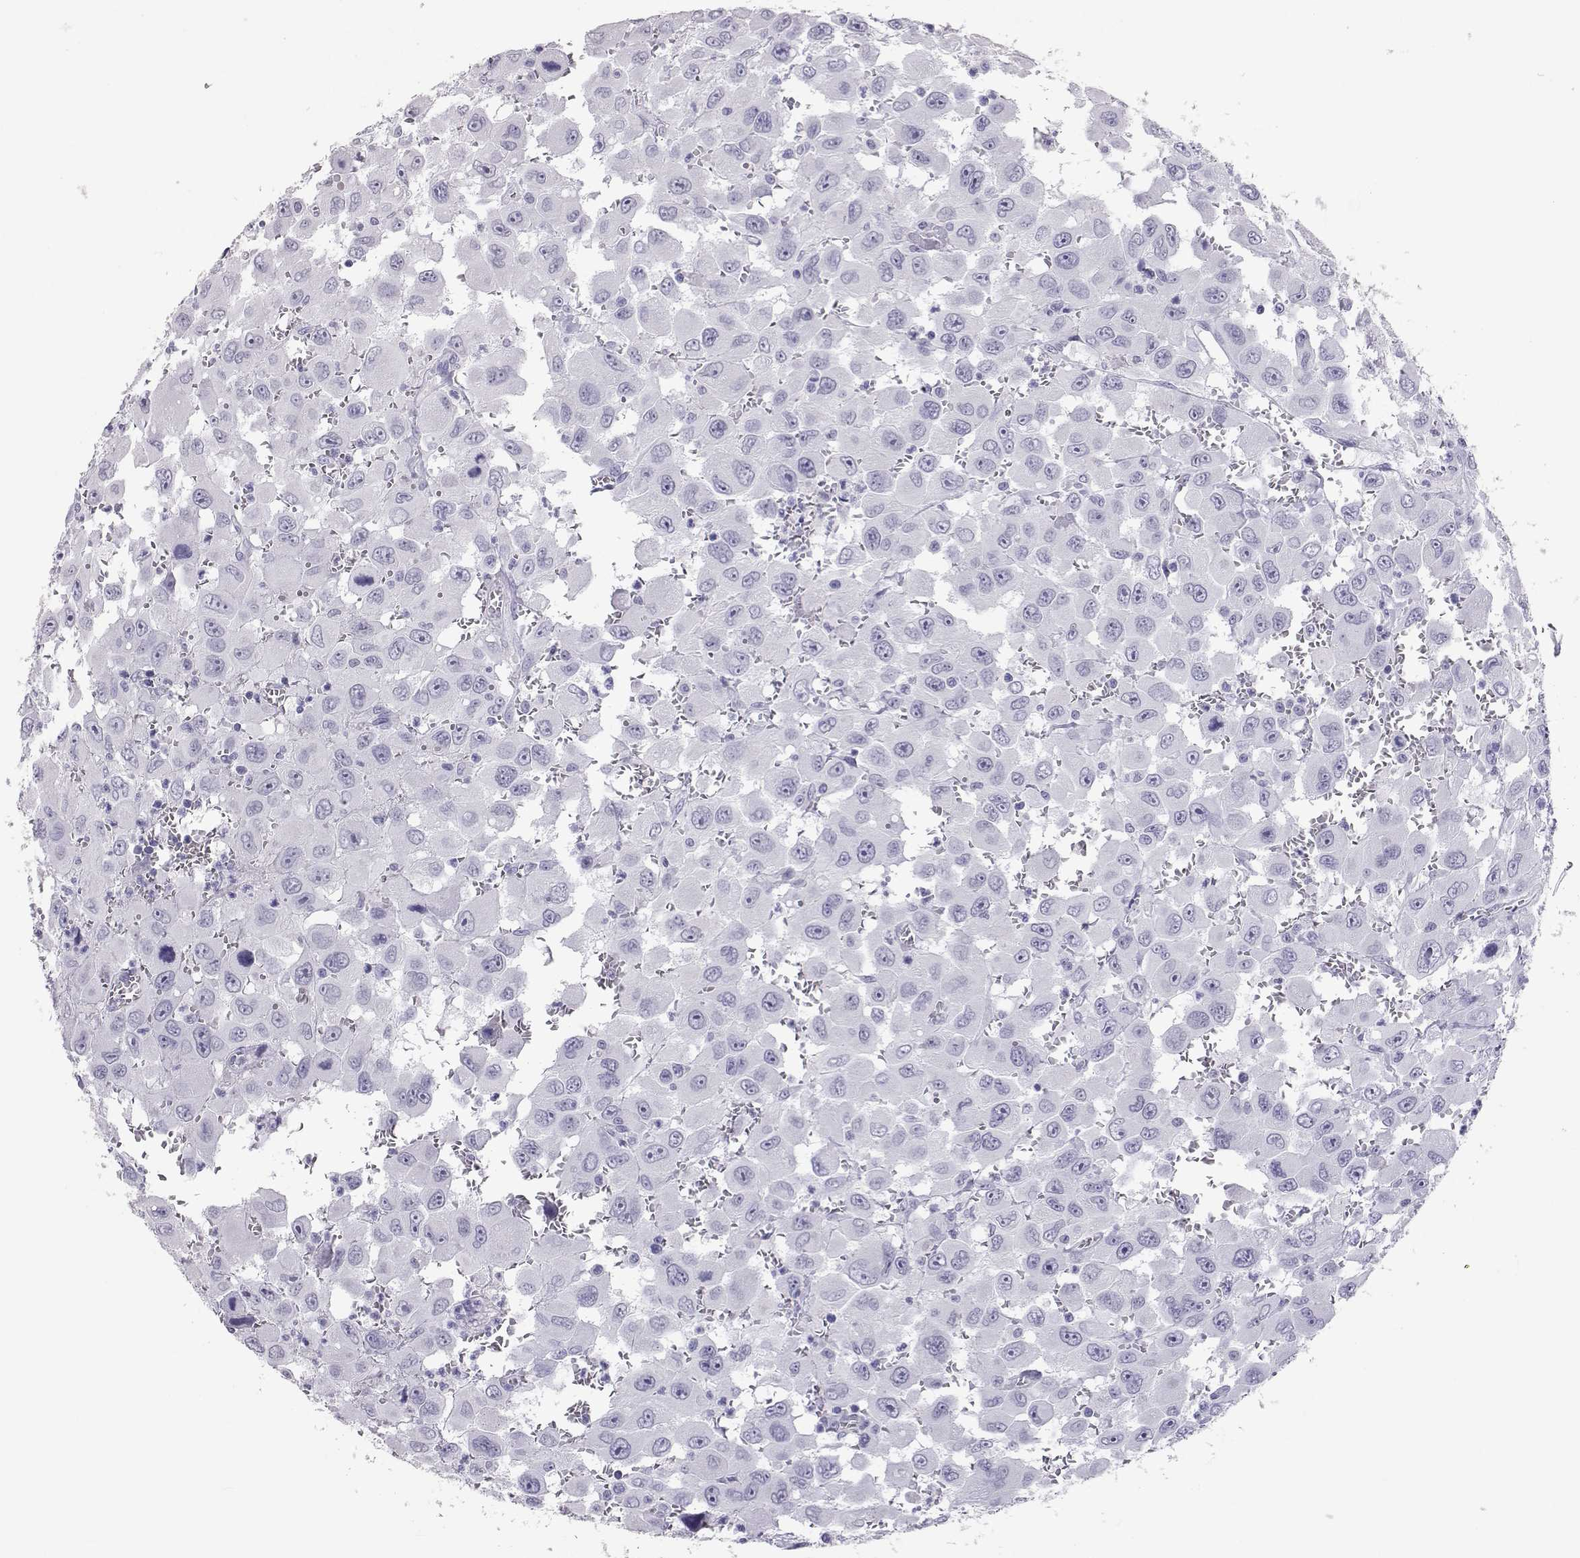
{"staining": {"intensity": "negative", "quantity": "none", "location": "none"}, "tissue": "head and neck cancer", "cell_type": "Tumor cells", "image_type": "cancer", "snomed": [{"axis": "morphology", "description": "Squamous cell carcinoma, NOS"}, {"axis": "morphology", "description": "Squamous cell carcinoma, metastatic, NOS"}, {"axis": "topography", "description": "Oral tissue"}, {"axis": "topography", "description": "Head-Neck"}], "caption": "A high-resolution photomicrograph shows immunohistochemistry (IHC) staining of head and neck cancer (metastatic squamous cell carcinoma), which shows no significant staining in tumor cells.", "gene": "PMCH", "patient": {"sex": "female", "age": 85}}